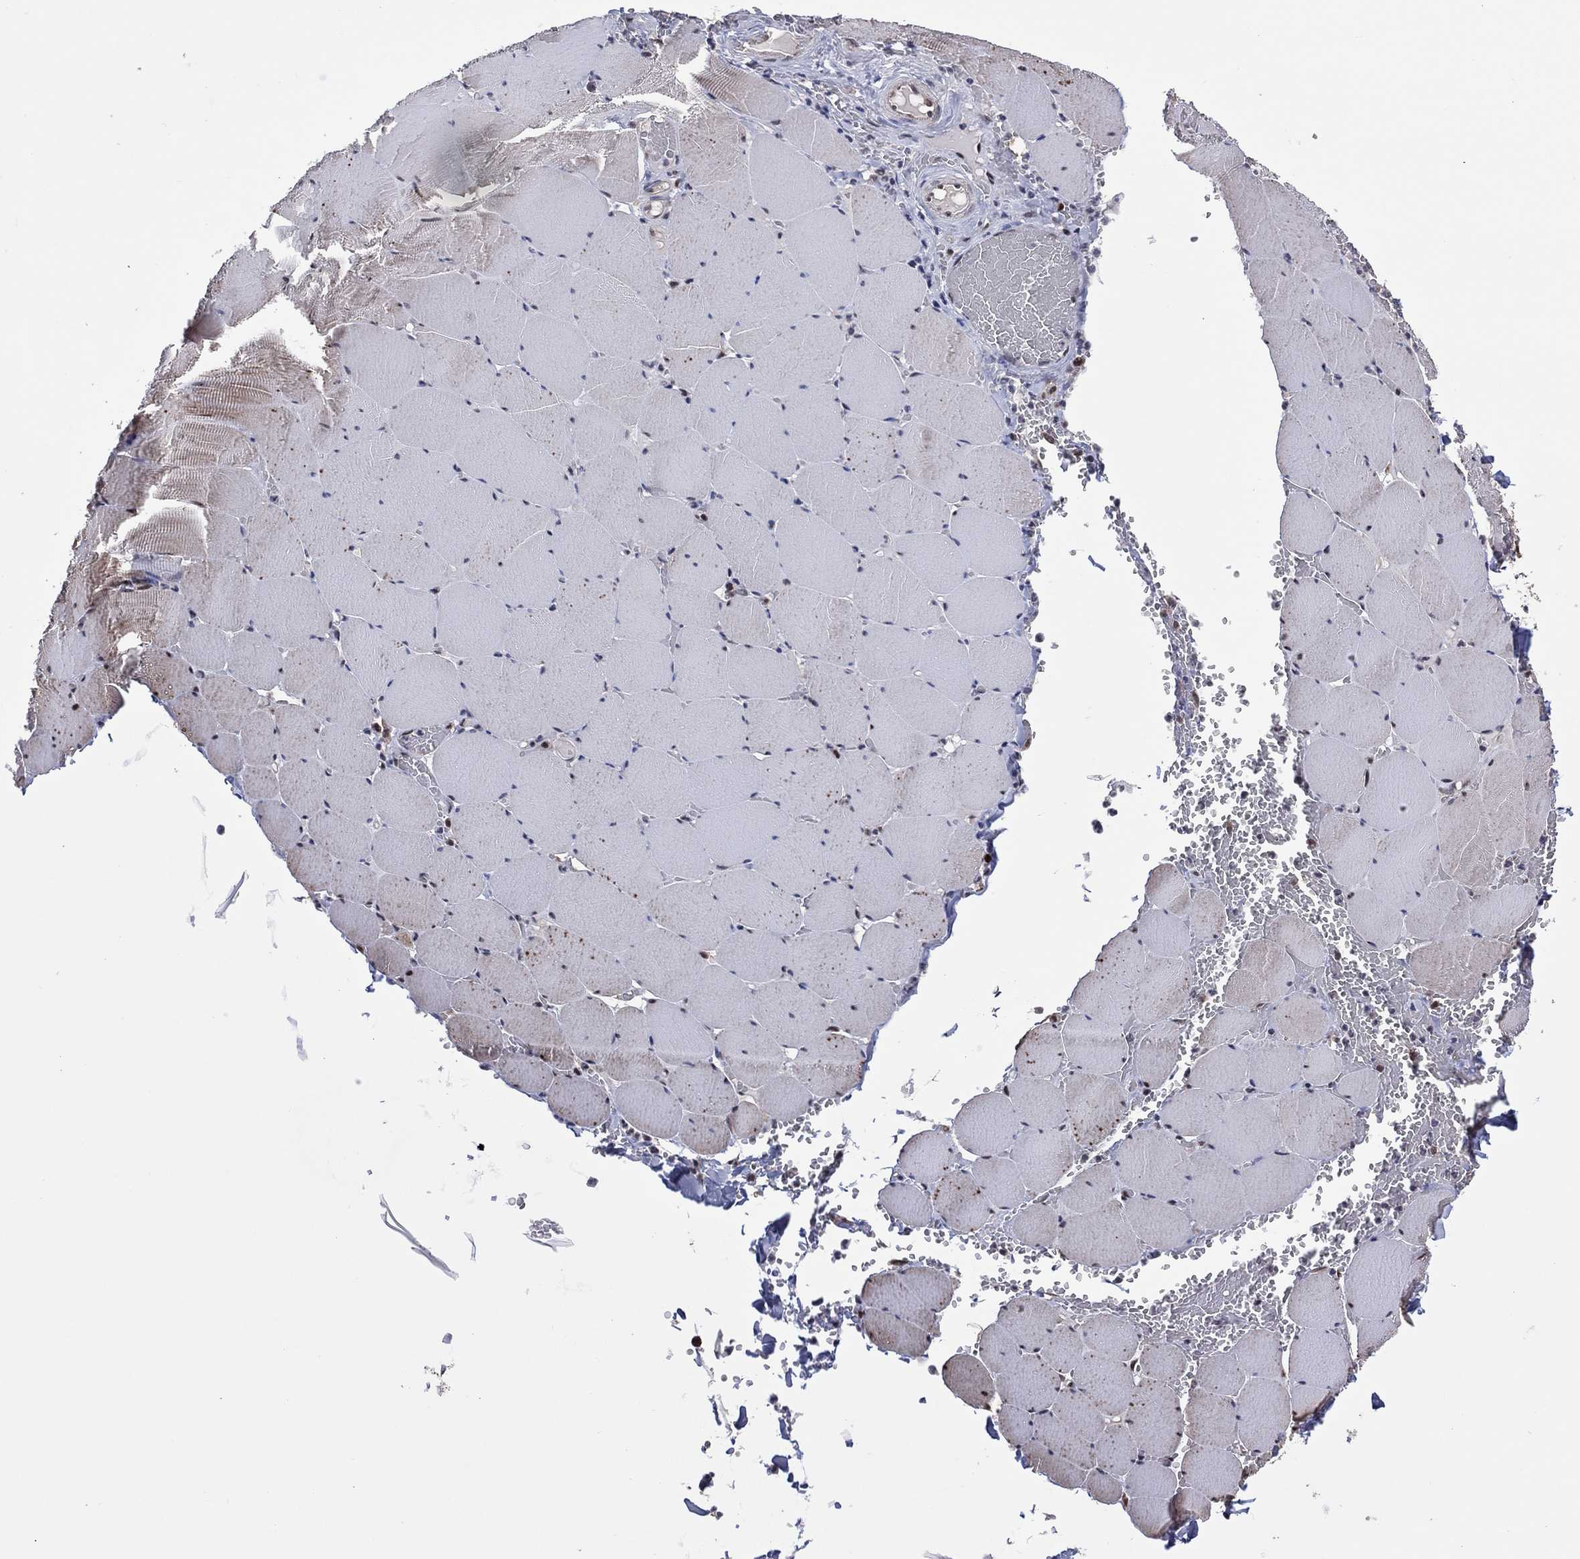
{"staining": {"intensity": "negative", "quantity": "none", "location": "none"}, "tissue": "skeletal muscle", "cell_type": "Myocytes", "image_type": "normal", "snomed": [{"axis": "morphology", "description": "Normal tissue, NOS"}, {"axis": "morphology", "description": "Malignant melanoma, Metastatic site"}, {"axis": "topography", "description": "Skeletal muscle"}], "caption": "Immunohistochemical staining of unremarkable human skeletal muscle displays no significant staining in myocytes.", "gene": "PIDD1", "patient": {"sex": "male", "age": 50}}